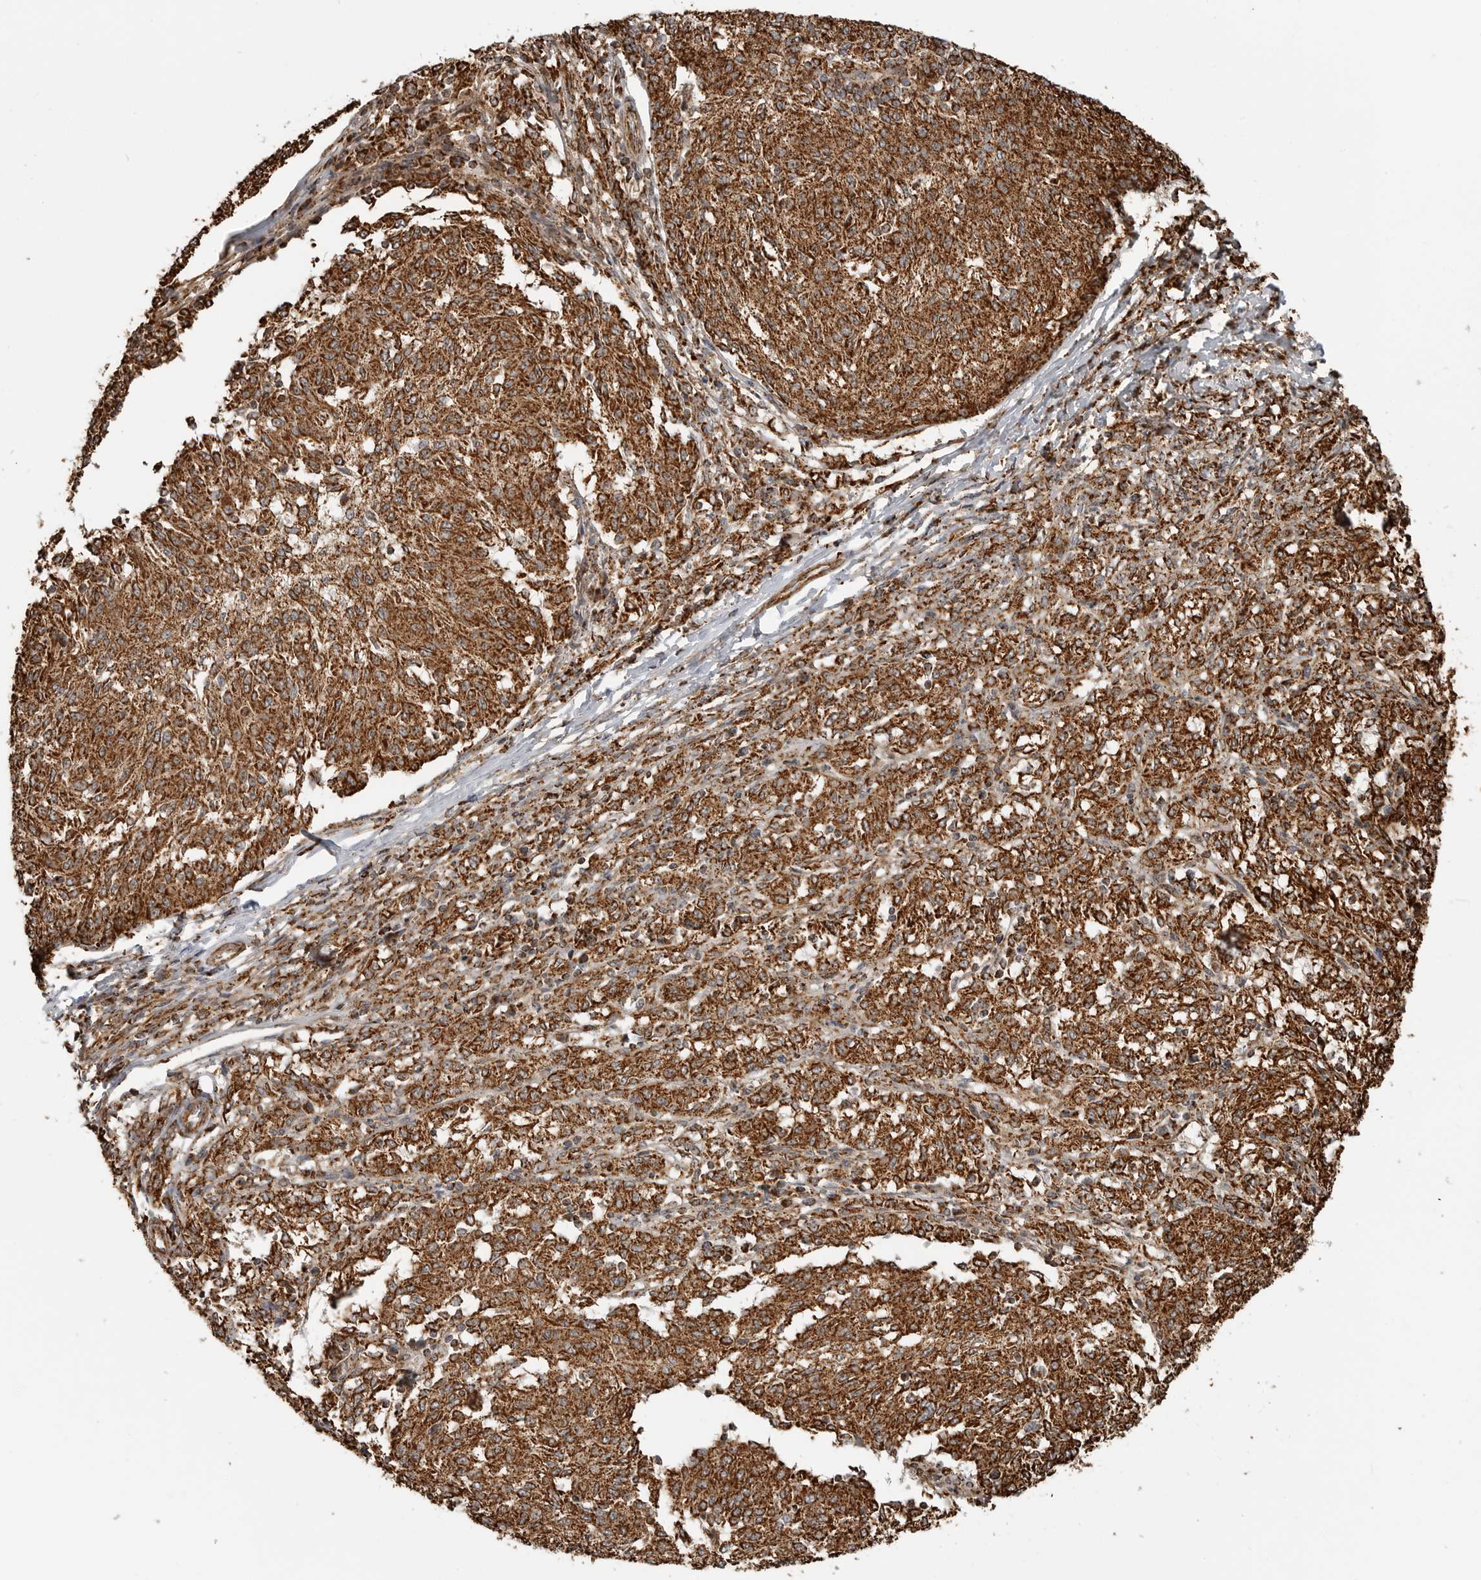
{"staining": {"intensity": "strong", "quantity": ">75%", "location": "cytoplasmic/membranous"}, "tissue": "melanoma", "cell_type": "Tumor cells", "image_type": "cancer", "snomed": [{"axis": "morphology", "description": "Malignant melanoma, NOS"}, {"axis": "topography", "description": "Skin"}], "caption": "Immunohistochemistry photomicrograph of malignant melanoma stained for a protein (brown), which reveals high levels of strong cytoplasmic/membranous expression in about >75% of tumor cells.", "gene": "BMP2K", "patient": {"sex": "female", "age": 72}}